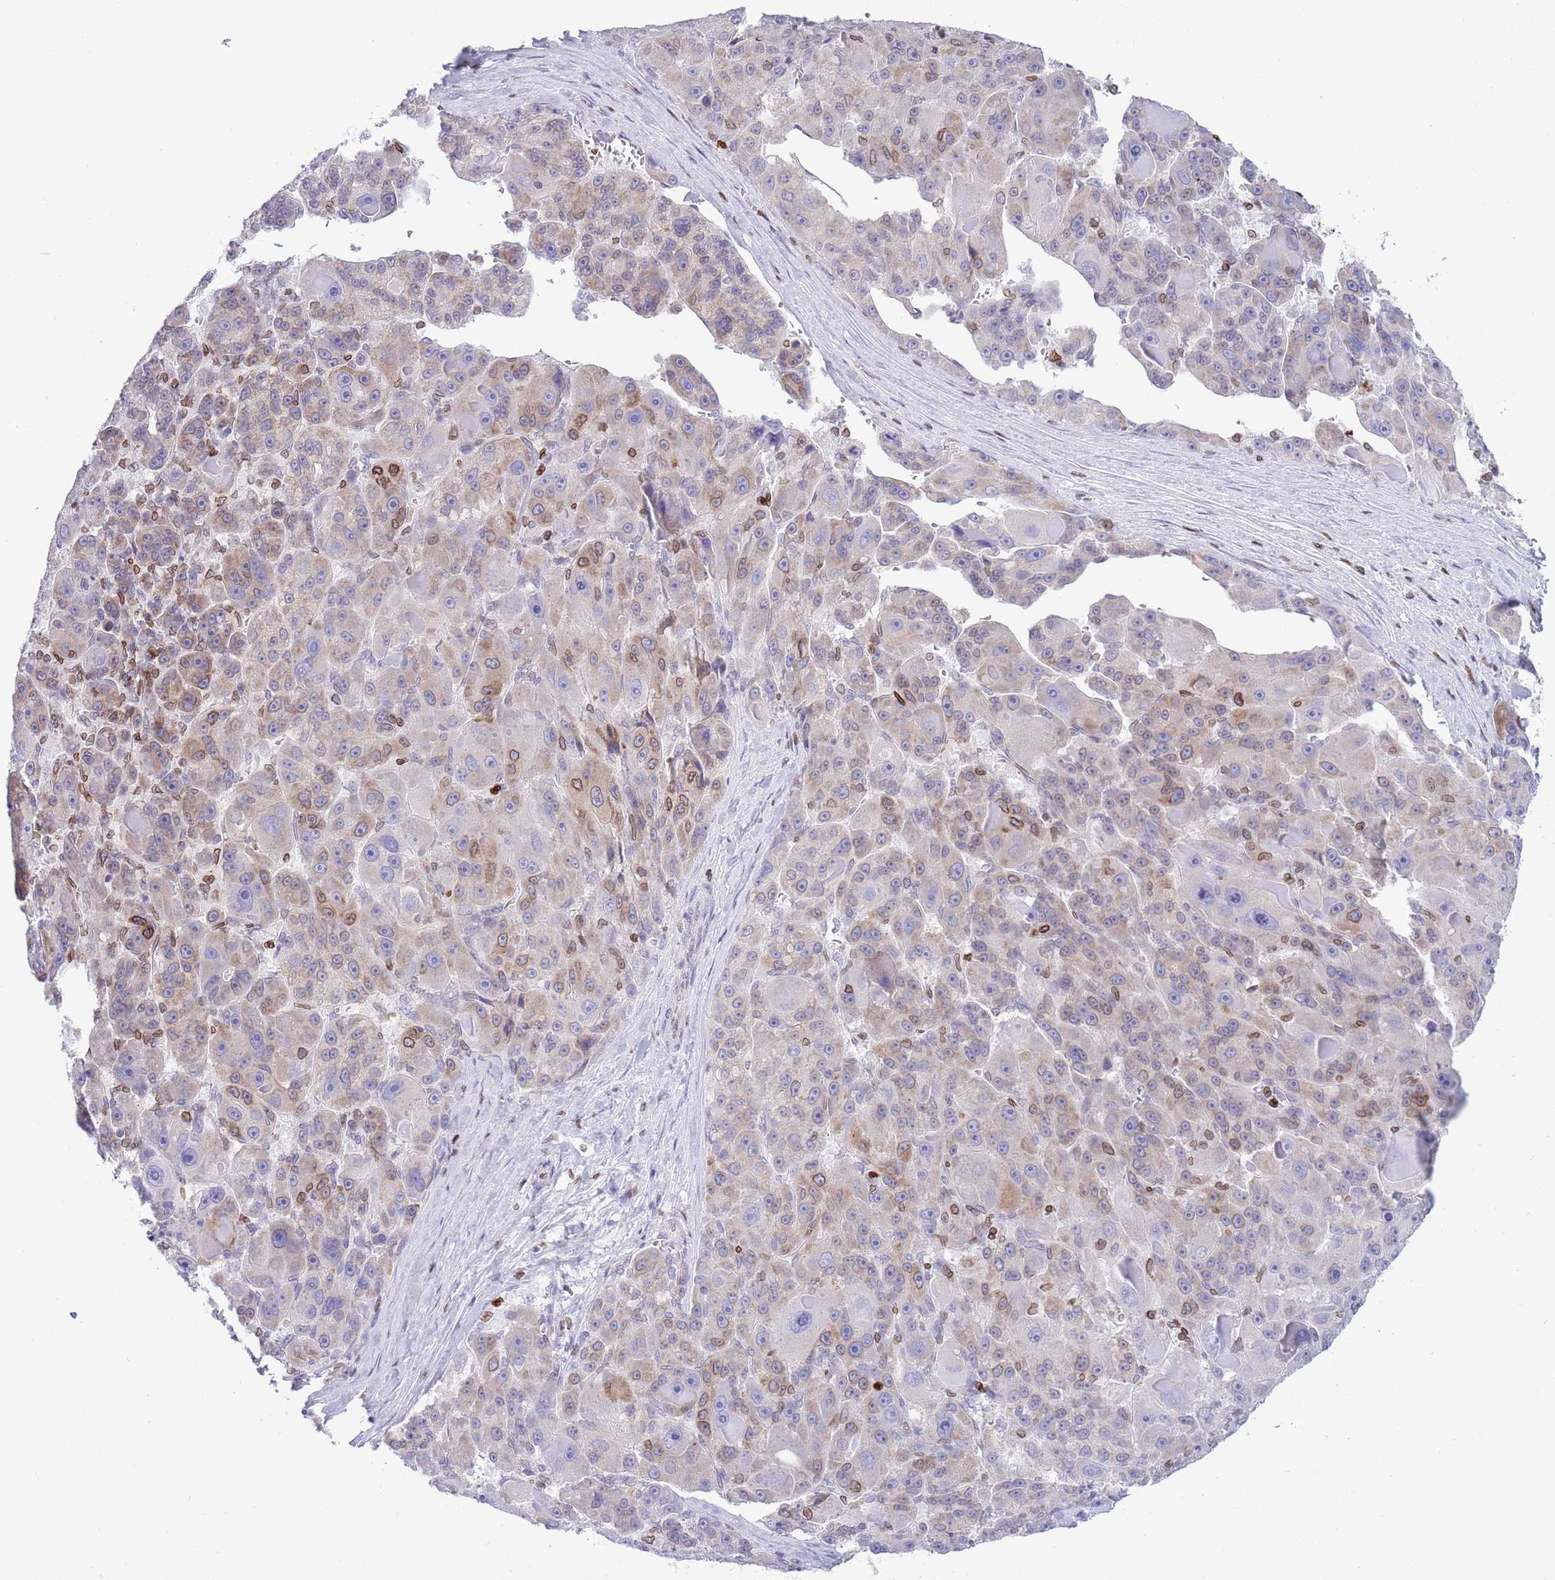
{"staining": {"intensity": "weak", "quantity": "25%-75%", "location": "cytoplasmic/membranous,nuclear"}, "tissue": "liver cancer", "cell_type": "Tumor cells", "image_type": "cancer", "snomed": [{"axis": "morphology", "description": "Carcinoma, Hepatocellular, NOS"}, {"axis": "topography", "description": "Liver"}], "caption": "IHC image of neoplastic tissue: liver cancer (hepatocellular carcinoma) stained using IHC shows low levels of weak protein expression localized specifically in the cytoplasmic/membranous and nuclear of tumor cells, appearing as a cytoplasmic/membranous and nuclear brown color.", "gene": "LBR", "patient": {"sex": "male", "age": 76}}